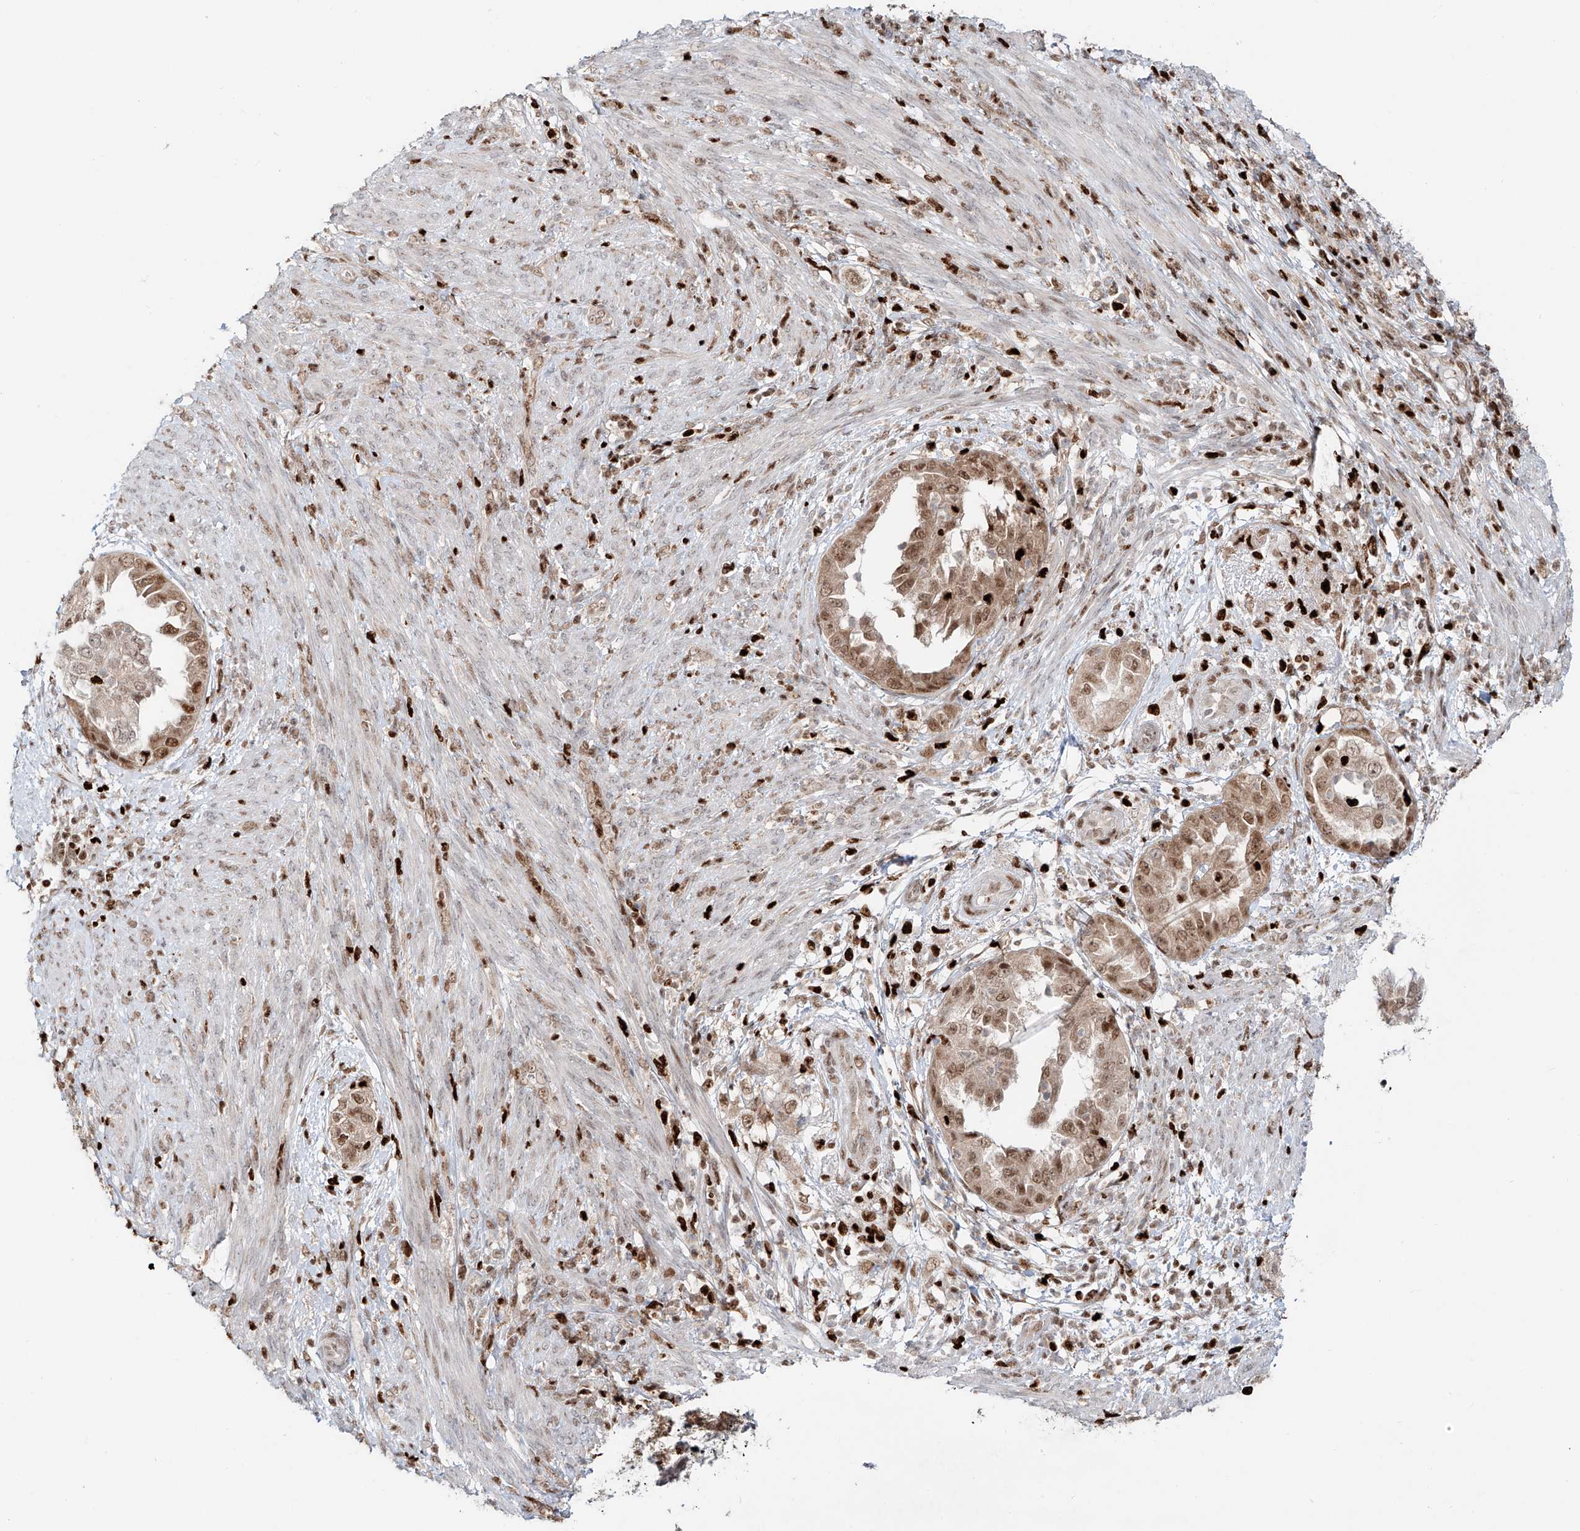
{"staining": {"intensity": "weak", "quantity": "25%-75%", "location": "cytoplasmic/membranous,nuclear"}, "tissue": "endometrial cancer", "cell_type": "Tumor cells", "image_type": "cancer", "snomed": [{"axis": "morphology", "description": "Adenocarcinoma, NOS"}, {"axis": "topography", "description": "Endometrium"}], "caption": "Immunohistochemistry (IHC) of endometrial cancer (adenocarcinoma) shows low levels of weak cytoplasmic/membranous and nuclear expression in approximately 25%-75% of tumor cells. Ihc stains the protein in brown and the nuclei are stained blue.", "gene": "DZIP1L", "patient": {"sex": "female", "age": 85}}